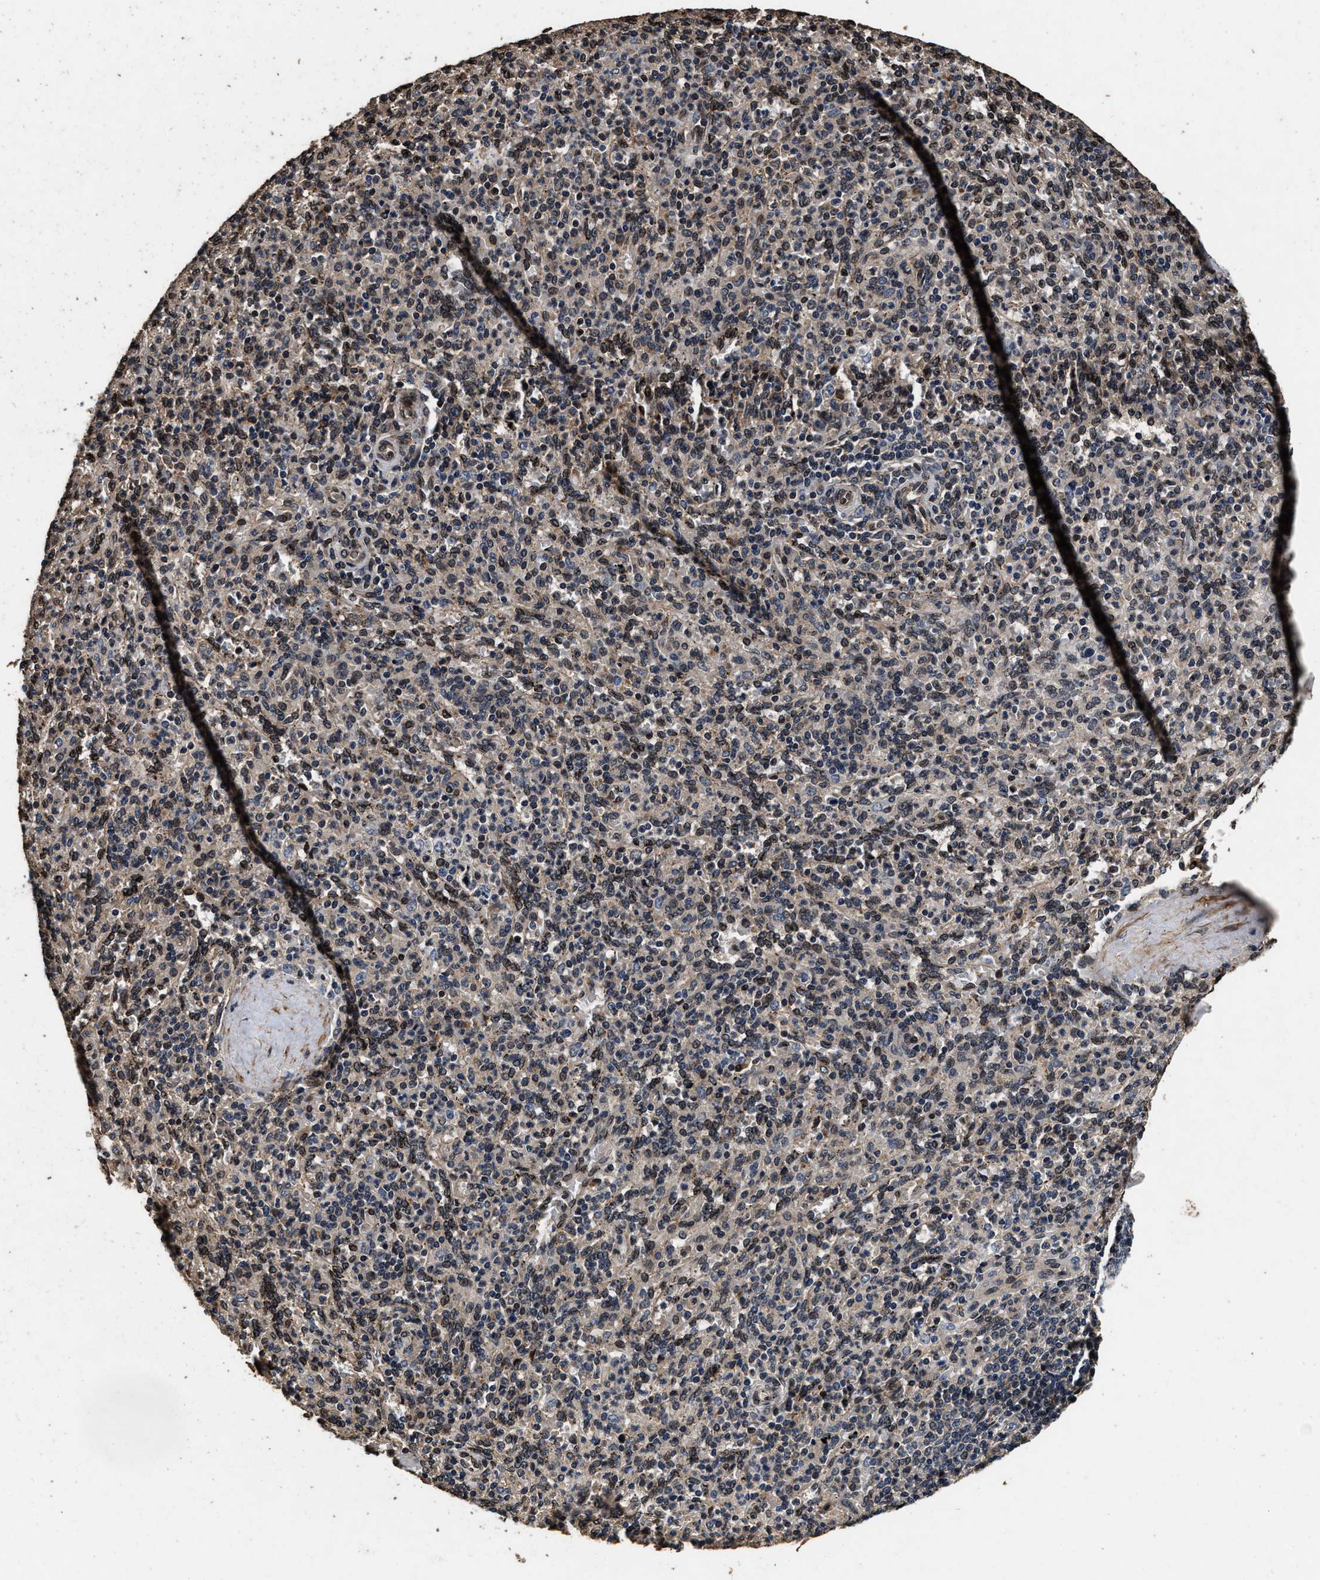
{"staining": {"intensity": "moderate", "quantity": "25%-75%", "location": "cytoplasmic/membranous,nuclear"}, "tissue": "spleen", "cell_type": "Cells in red pulp", "image_type": "normal", "snomed": [{"axis": "morphology", "description": "Normal tissue, NOS"}, {"axis": "topography", "description": "Spleen"}], "caption": "Human spleen stained for a protein (brown) exhibits moderate cytoplasmic/membranous,nuclear positive expression in approximately 25%-75% of cells in red pulp.", "gene": "ACCS", "patient": {"sex": "male", "age": 36}}